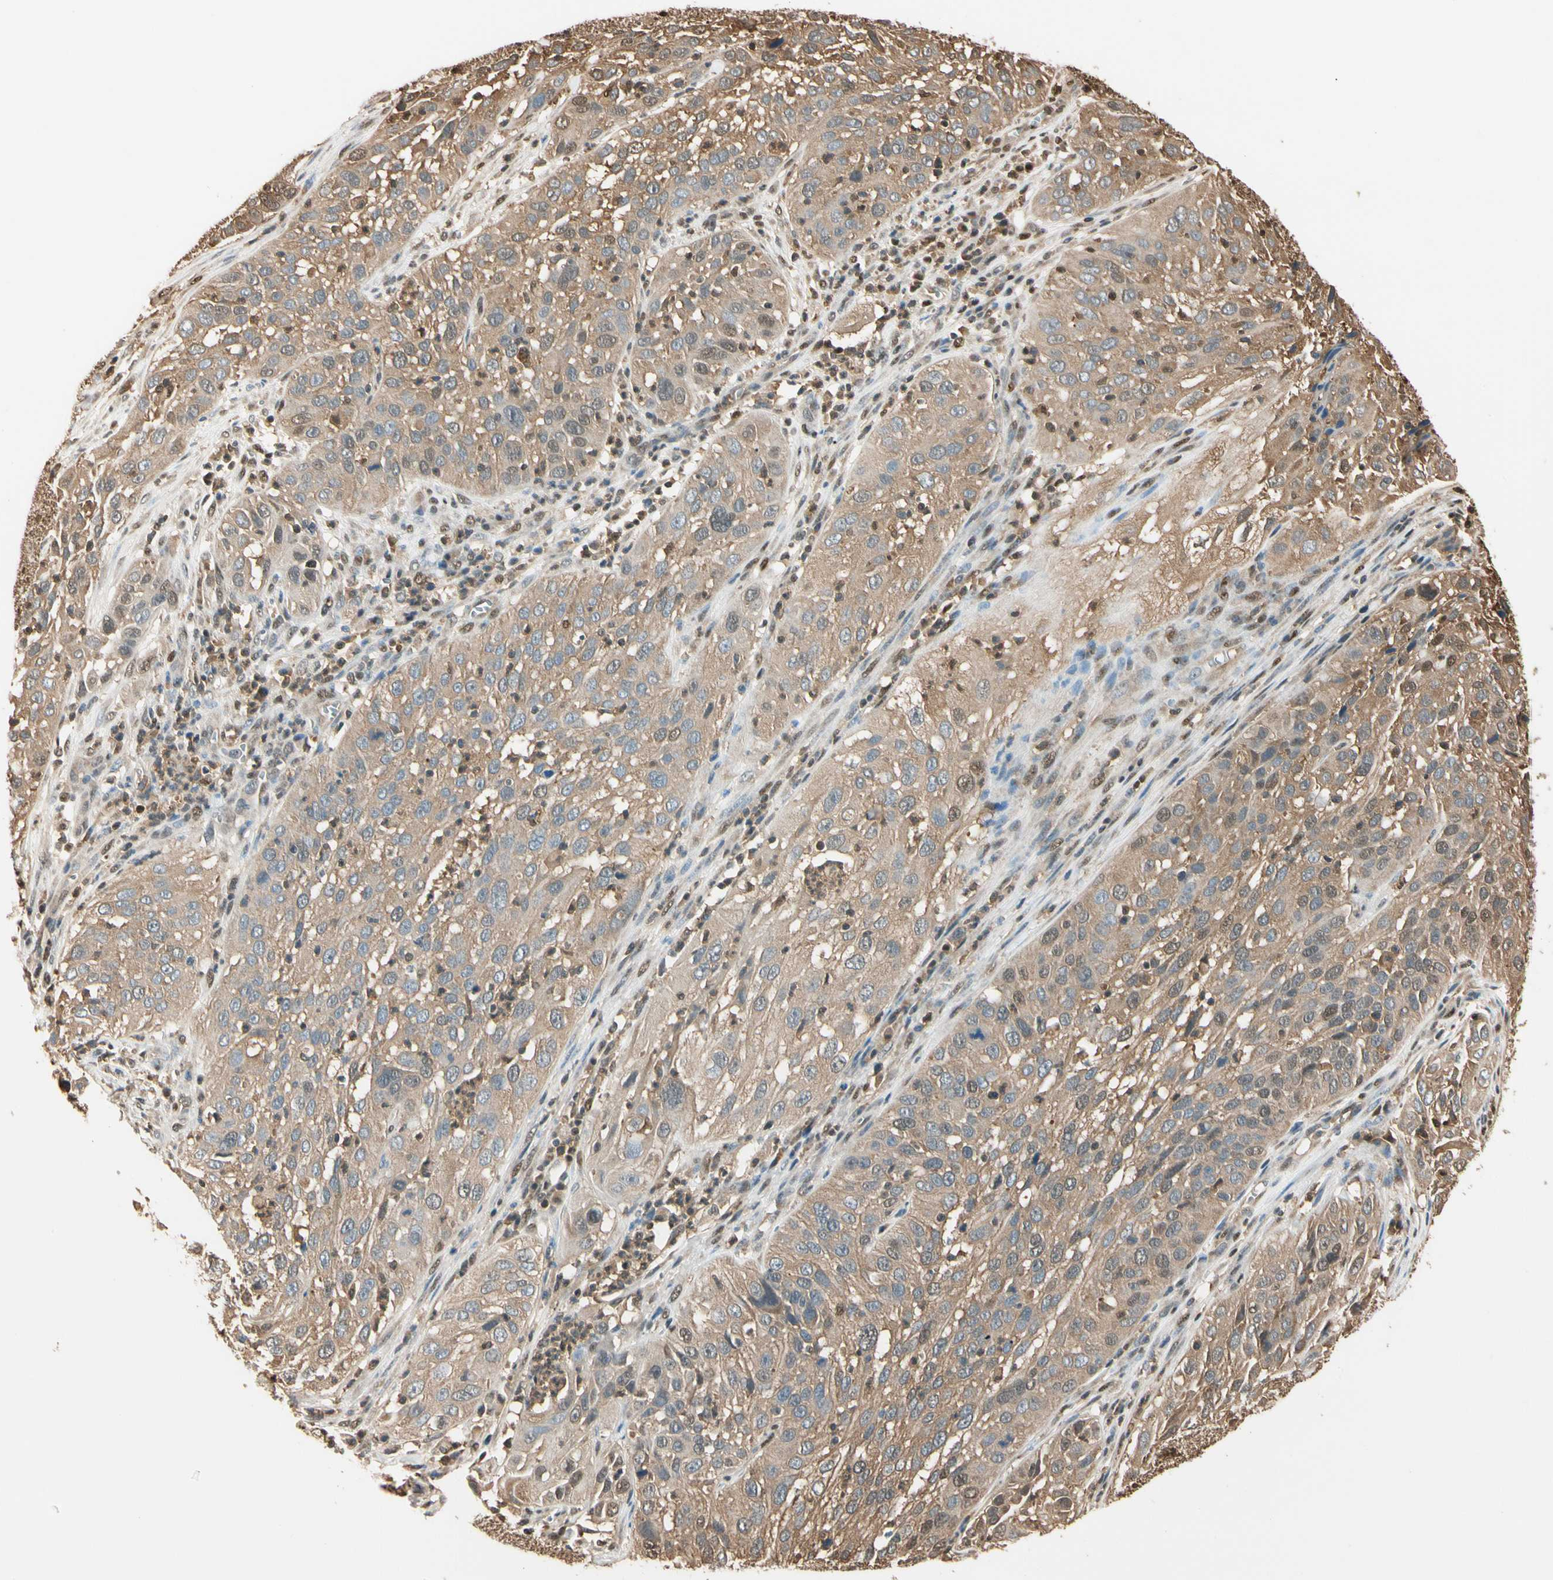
{"staining": {"intensity": "weak", "quantity": ">75%", "location": "cytoplasmic/membranous"}, "tissue": "cervical cancer", "cell_type": "Tumor cells", "image_type": "cancer", "snomed": [{"axis": "morphology", "description": "Squamous cell carcinoma, NOS"}, {"axis": "topography", "description": "Cervix"}], "caption": "Immunohistochemical staining of human cervical cancer (squamous cell carcinoma) exhibits weak cytoplasmic/membranous protein positivity in about >75% of tumor cells. The protein of interest is stained brown, and the nuclei are stained in blue (DAB (3,3'-diaminobenzidine) IHC with brightfield microscopy, high magnification).", "gene": "PNCK", "patient": {"sex": "female", "age": 32}}